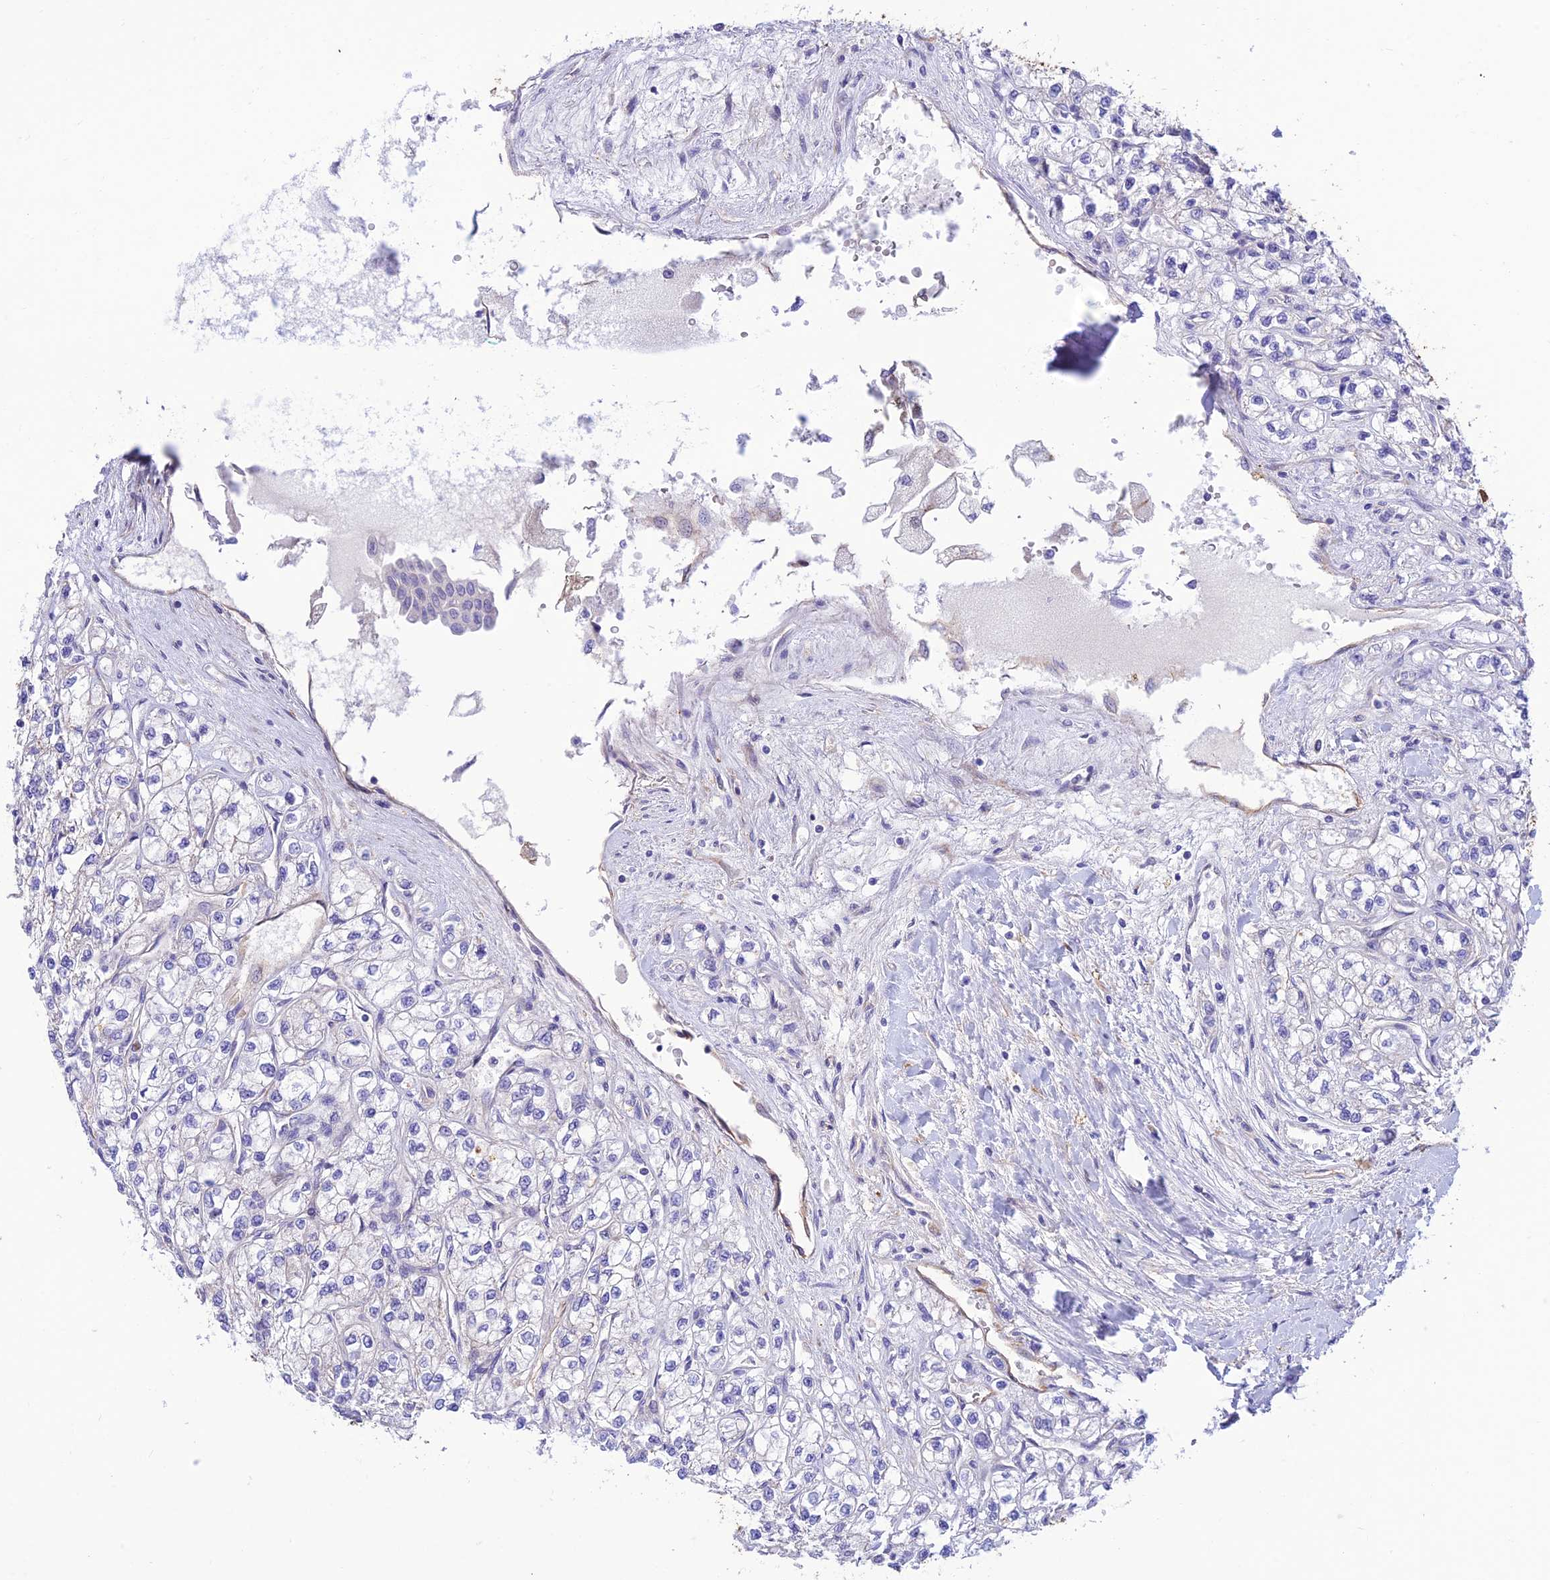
{"staining": {"intensity": "negative", "quantity": "none", "location": "none"}, "tissue": "renal cancer", "cell_type": "Tumor cells", "image_type": "cancer", "snomed": [{"axis": "morphology", "description": "Adenocarcinoma, NOS"}, {"axis": "topography", "description": "Kidney"}], "caption": "Photomicrograph shows no protein staining in tumor cells of renal cancer tissue.", "gene": "FAM186B", "patient": {"sex": "male", "age": 80}}